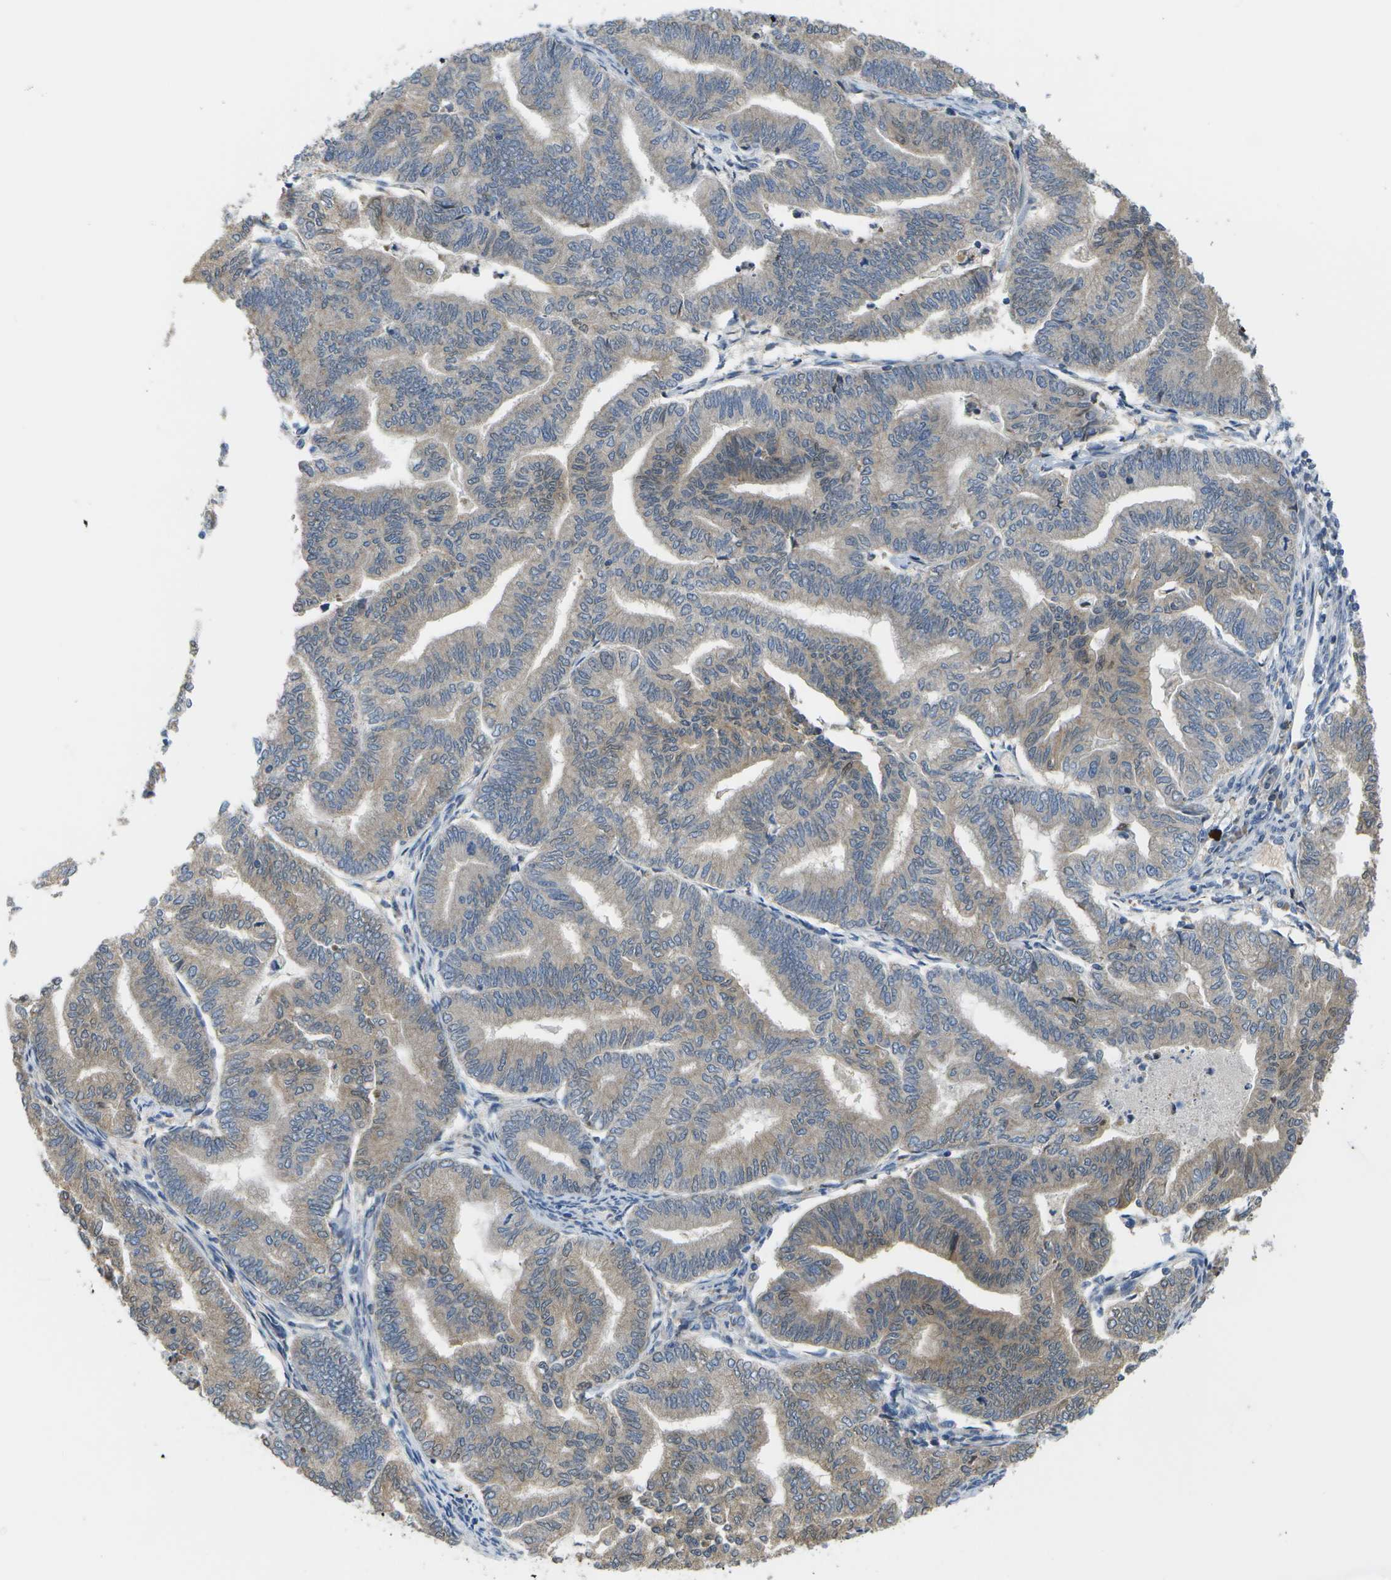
{"staining": {"intensity": "weak", "quantity": ">75%", "location": "cytoplasmic/membranous,nuclear"}, "tissue": "endometrial cancer", "cell_type": "Tumor cells", "image_type": "cancer", "snomed": [{"axis": "morphology", "description": "Adenocarcinoma, NOS"}, {"axis": "topography", "description": "Endometrium"}], "caption": "Protein positivity by immunohistochemistry demonstrates weak cytoplasmic/membranous and nuclear expression in approximately >75% of tumor cells in adenocarcinoma (endometrial). Using DAB (brown) and hematoxylin (blue) stains, captured at high magnification using brightfield microscopy.", "gene": "HADHA", "patient": {"sex": "female", "age": 79}}